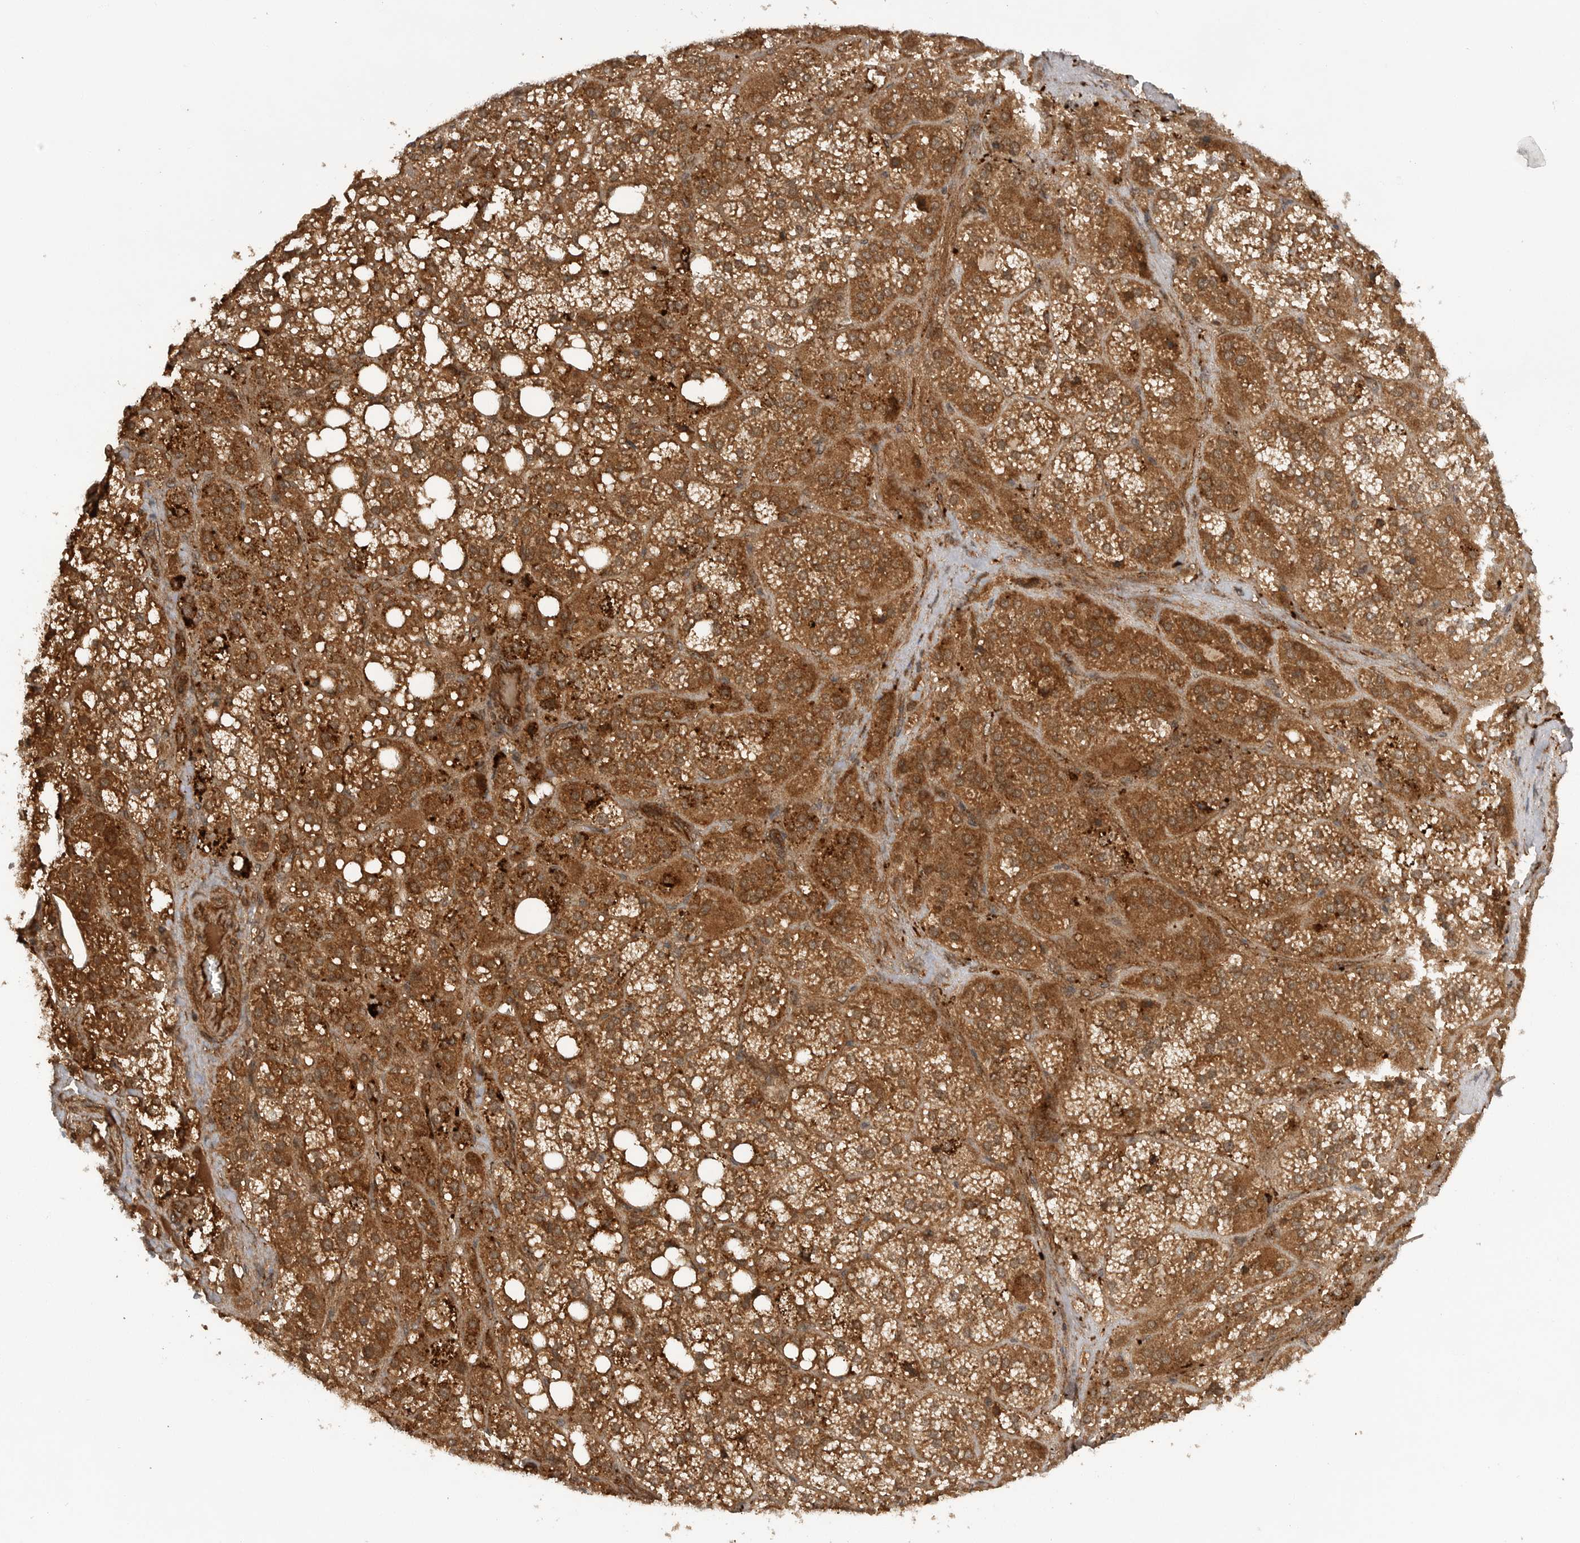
{"staining": {"intensity": "strong", "quantity": ">75%", "location": "cytoplasmic/membranous"}, "tissue": "adrenal gland", "cell_type": "Glandular cells", "image_type": "normal", "snomed": [{"axis": "morphology", "description": "Normal tissue, NOS"}, {"axis": "topography", "description": "Adrenal gland"}], "caption": "Adrenal gland was stained to show a protein in brown. There is high levels of strong cytoplasmic/membranous staining in about >75% of glandular cells. The protein is shown in brown color, while the nuclei are stained blue.", "gene": "PRDX4", "patient": {"sex": "female", "age": 59}}